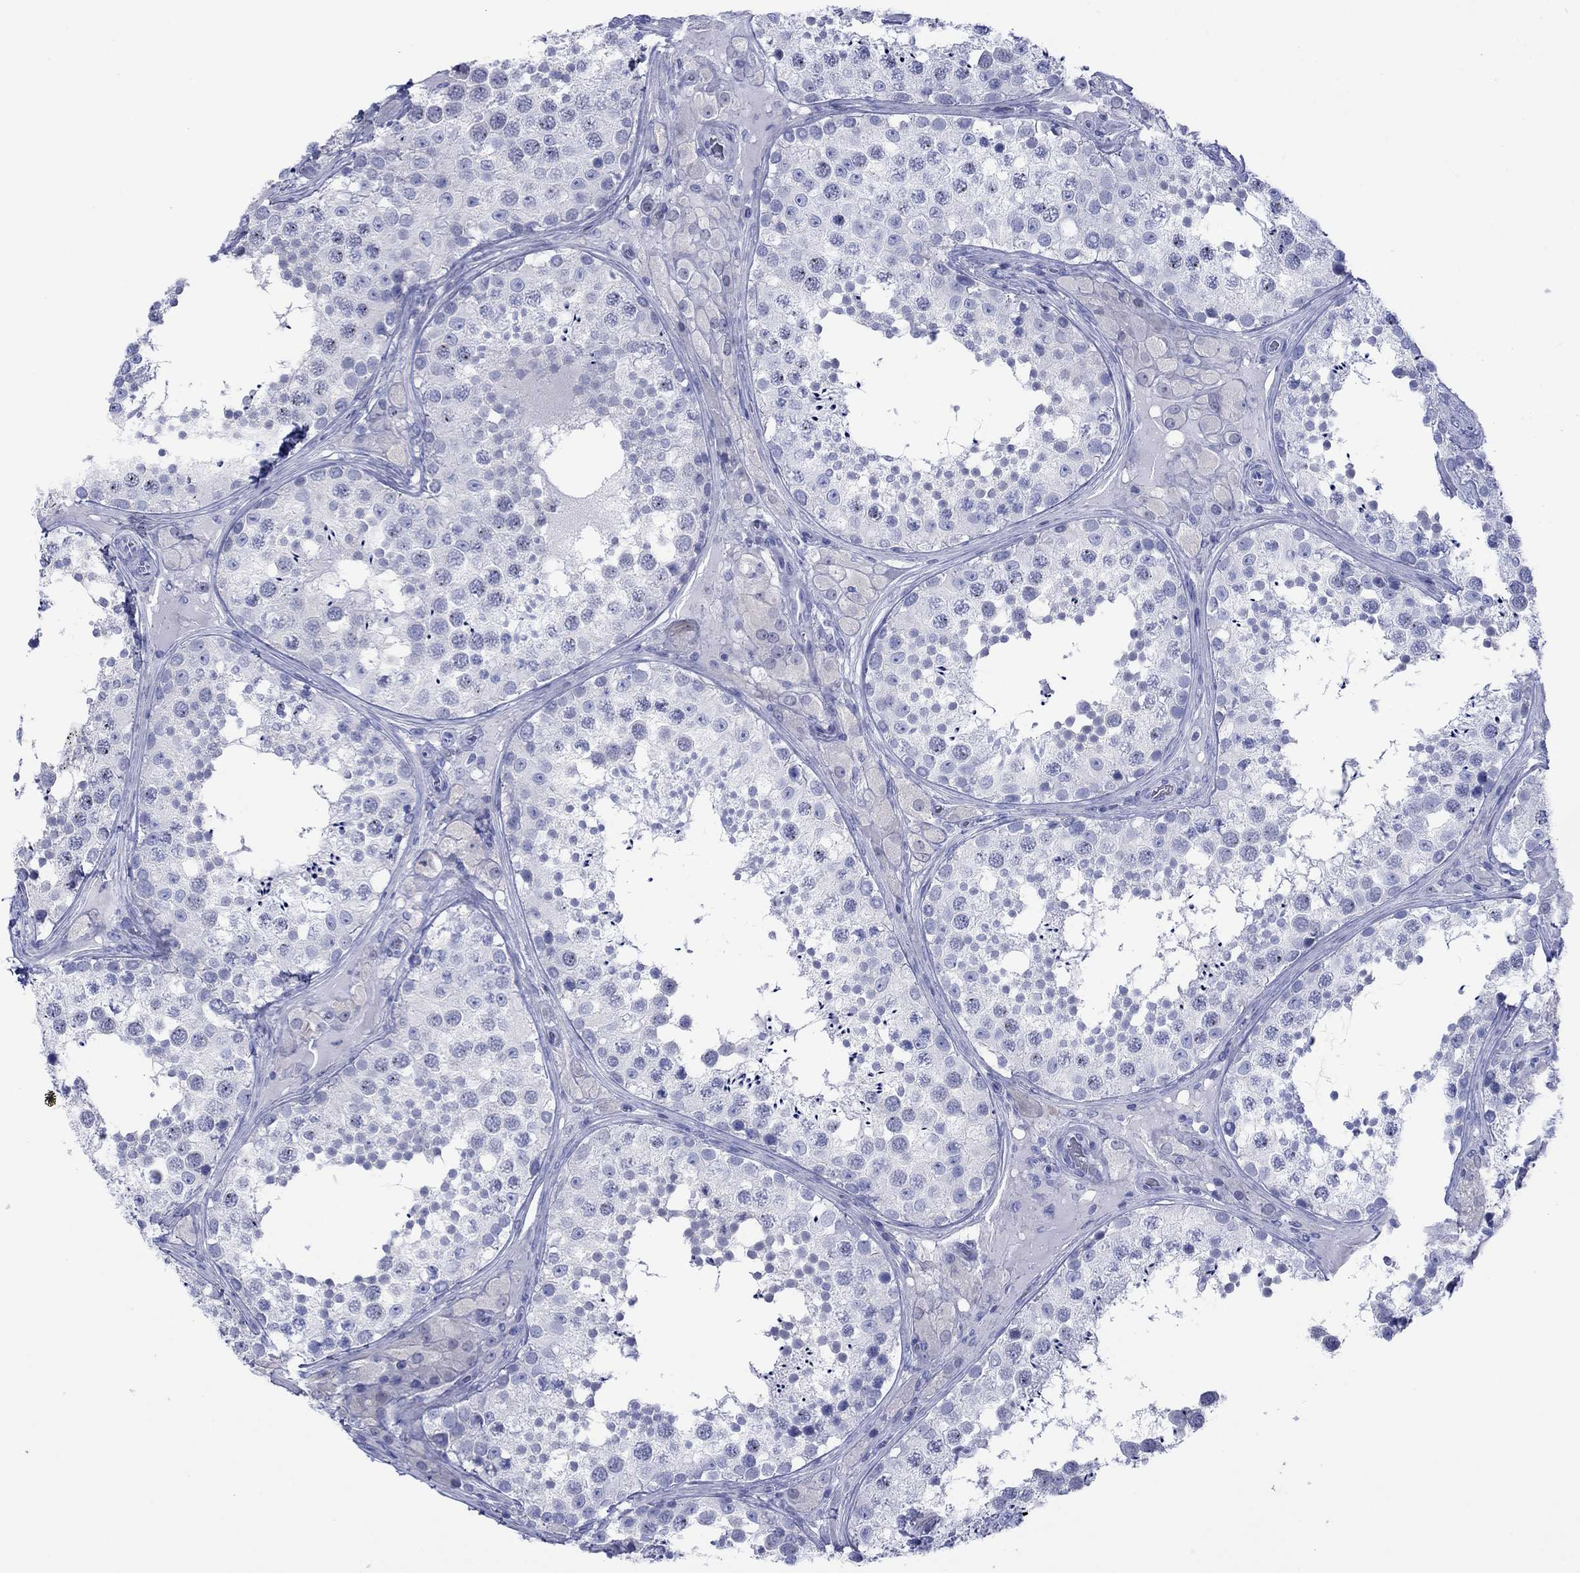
{"staining": {"intensity": "negative", "quantity": "none", "location": "none"}, "tissue": "testis", "cell_type": "Cells in seminiferous ducts", "image_type": "normal", "snomed": [{"axis": "morphology", "description": "Normal tissue, NOS"}, {"axis": "topography", "description": "Testis"}], "caption": "The photomicrograph demonstrates no staining of cells in seminiferous ducts in normal testis. Brightfield microscopy of IHC stained with DAB (3,3'-diaminobenzidine) (brown) and hematoxylin (blue), captured at high magnification.", "gene": "MLANA", "patient": {"sex": "male", "age": 34}}